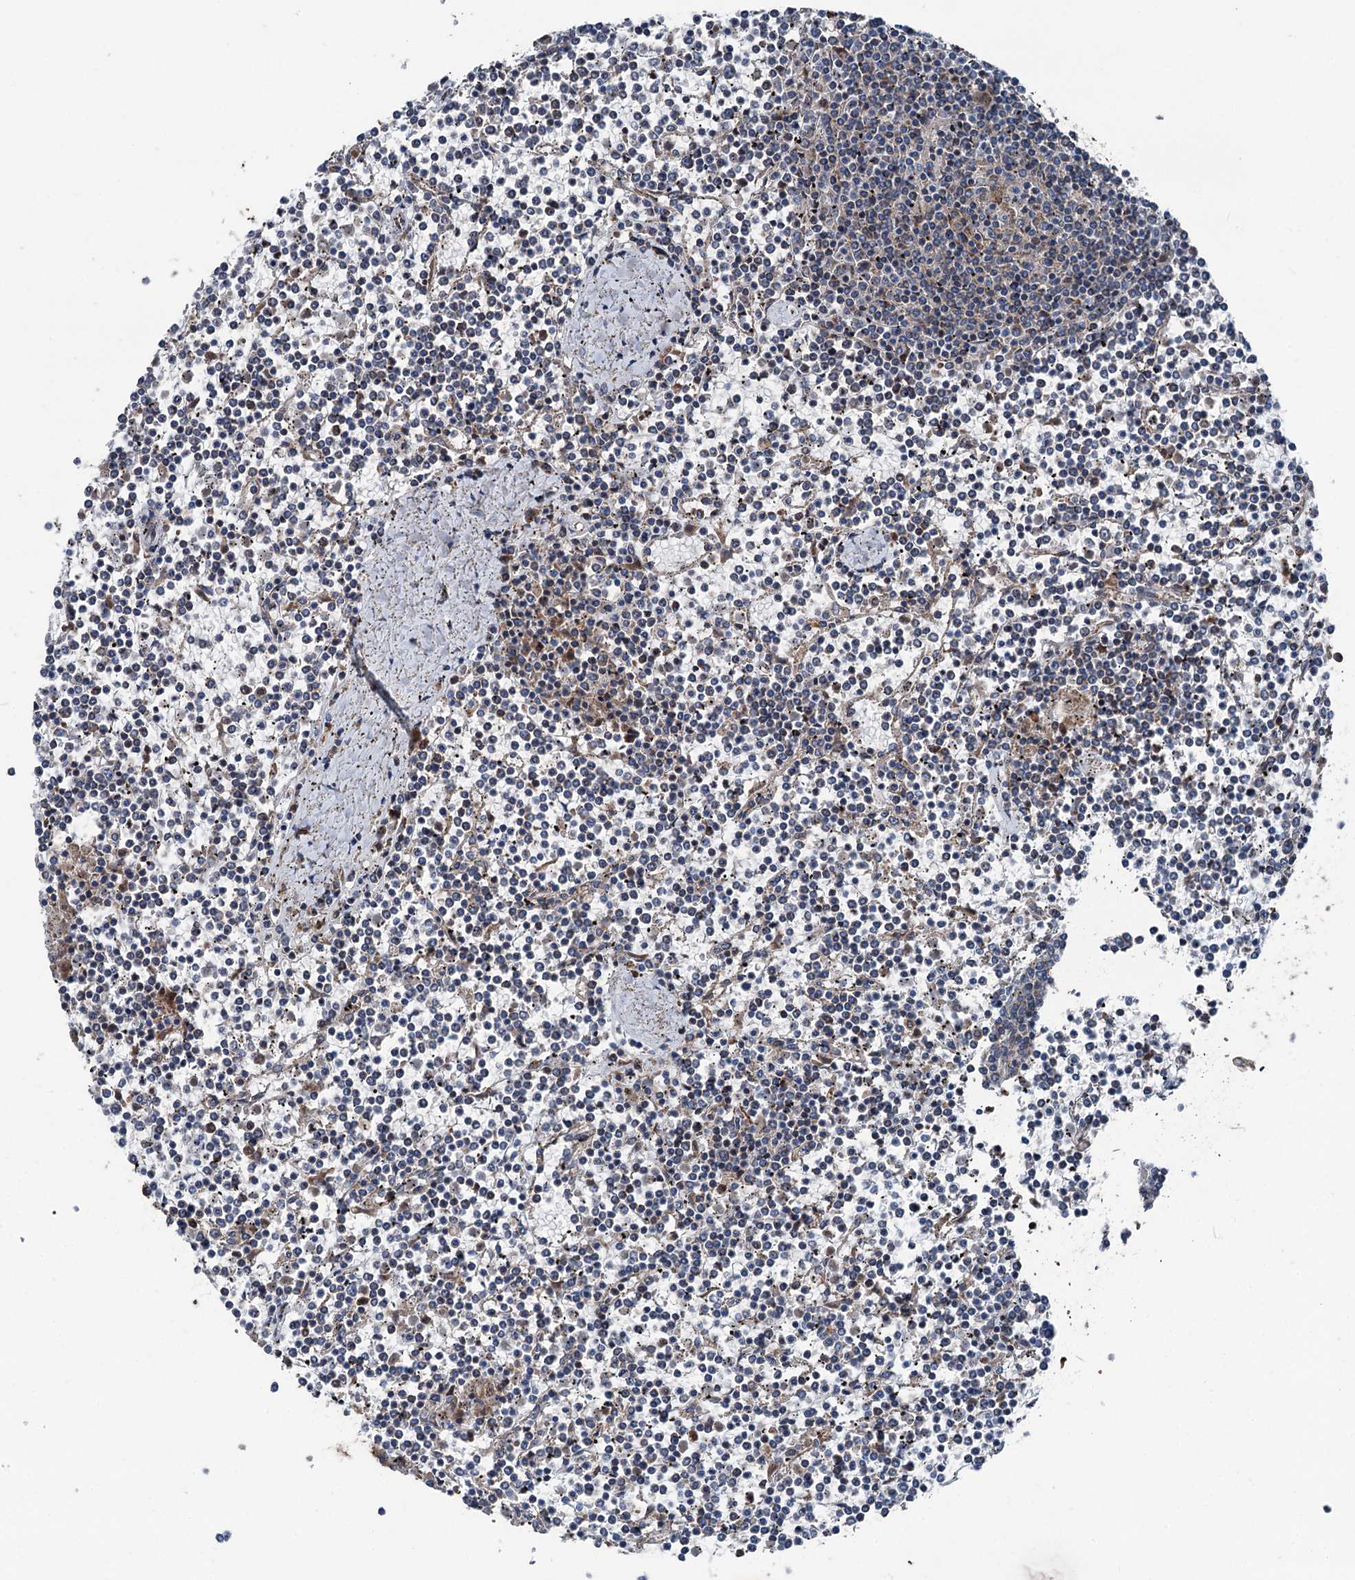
{"staining": {"intensity": "negative", "quantity": "none", "location": "none"}, "tissue": "lymphoma", "cell_type": "Tumor cells", "image_type": "cancer", "snomed": [{"axis": "morphology", "description": "Malignant lymphoma, non-Hodgkin's type, Low grade"}, {"axis": "topography", "description": "Spleen"}], "caption": "Immunohistochemistry (IHC) image of neoplastic tissue: lymphoma stained with DAB (3,3'-diaminobenzidine) demonstrates no significant protein expression in tumor cells.", "gene": "RUFY1", "patient": {"sex": "female", "age": 19}}